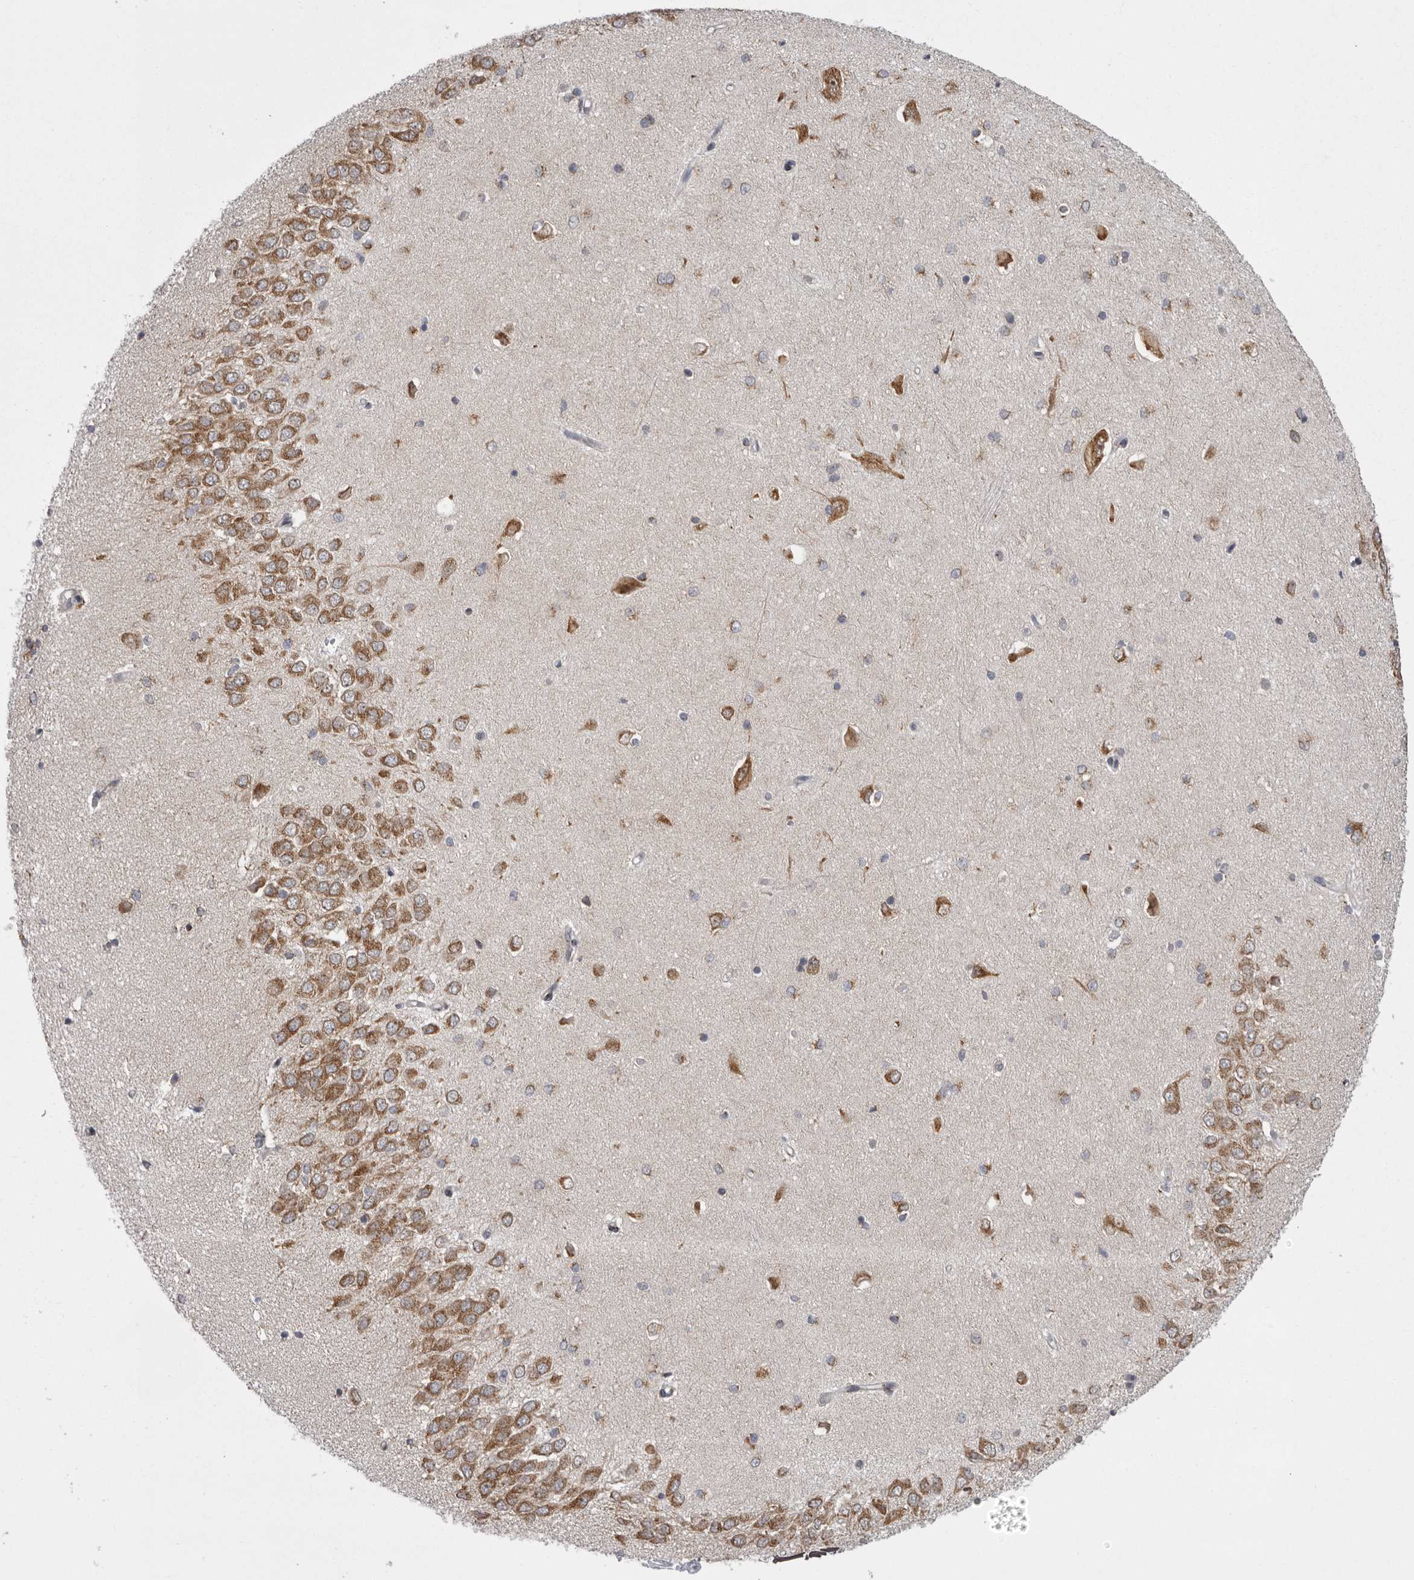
{"staining": {"intensity": "moderate", "quantity": "<25%", "location": "cytoplasmic/membranous"}, "tissue": "hippocampus", "cell_type": "Glial cells", "image_type": "normal", "snomed": [{"axis": "morphology", "description": "Normal tissue, NOS"}, {"axis": "topography", "description": "Hippocampus"}], "caption": "The immunohistochemical stain highlights moderate cytoplasmic/membranous expression in glial cells of unremarkable hippocampus.", "gene": "WDR47", "patient": {"sex": "male", "age": 45}}